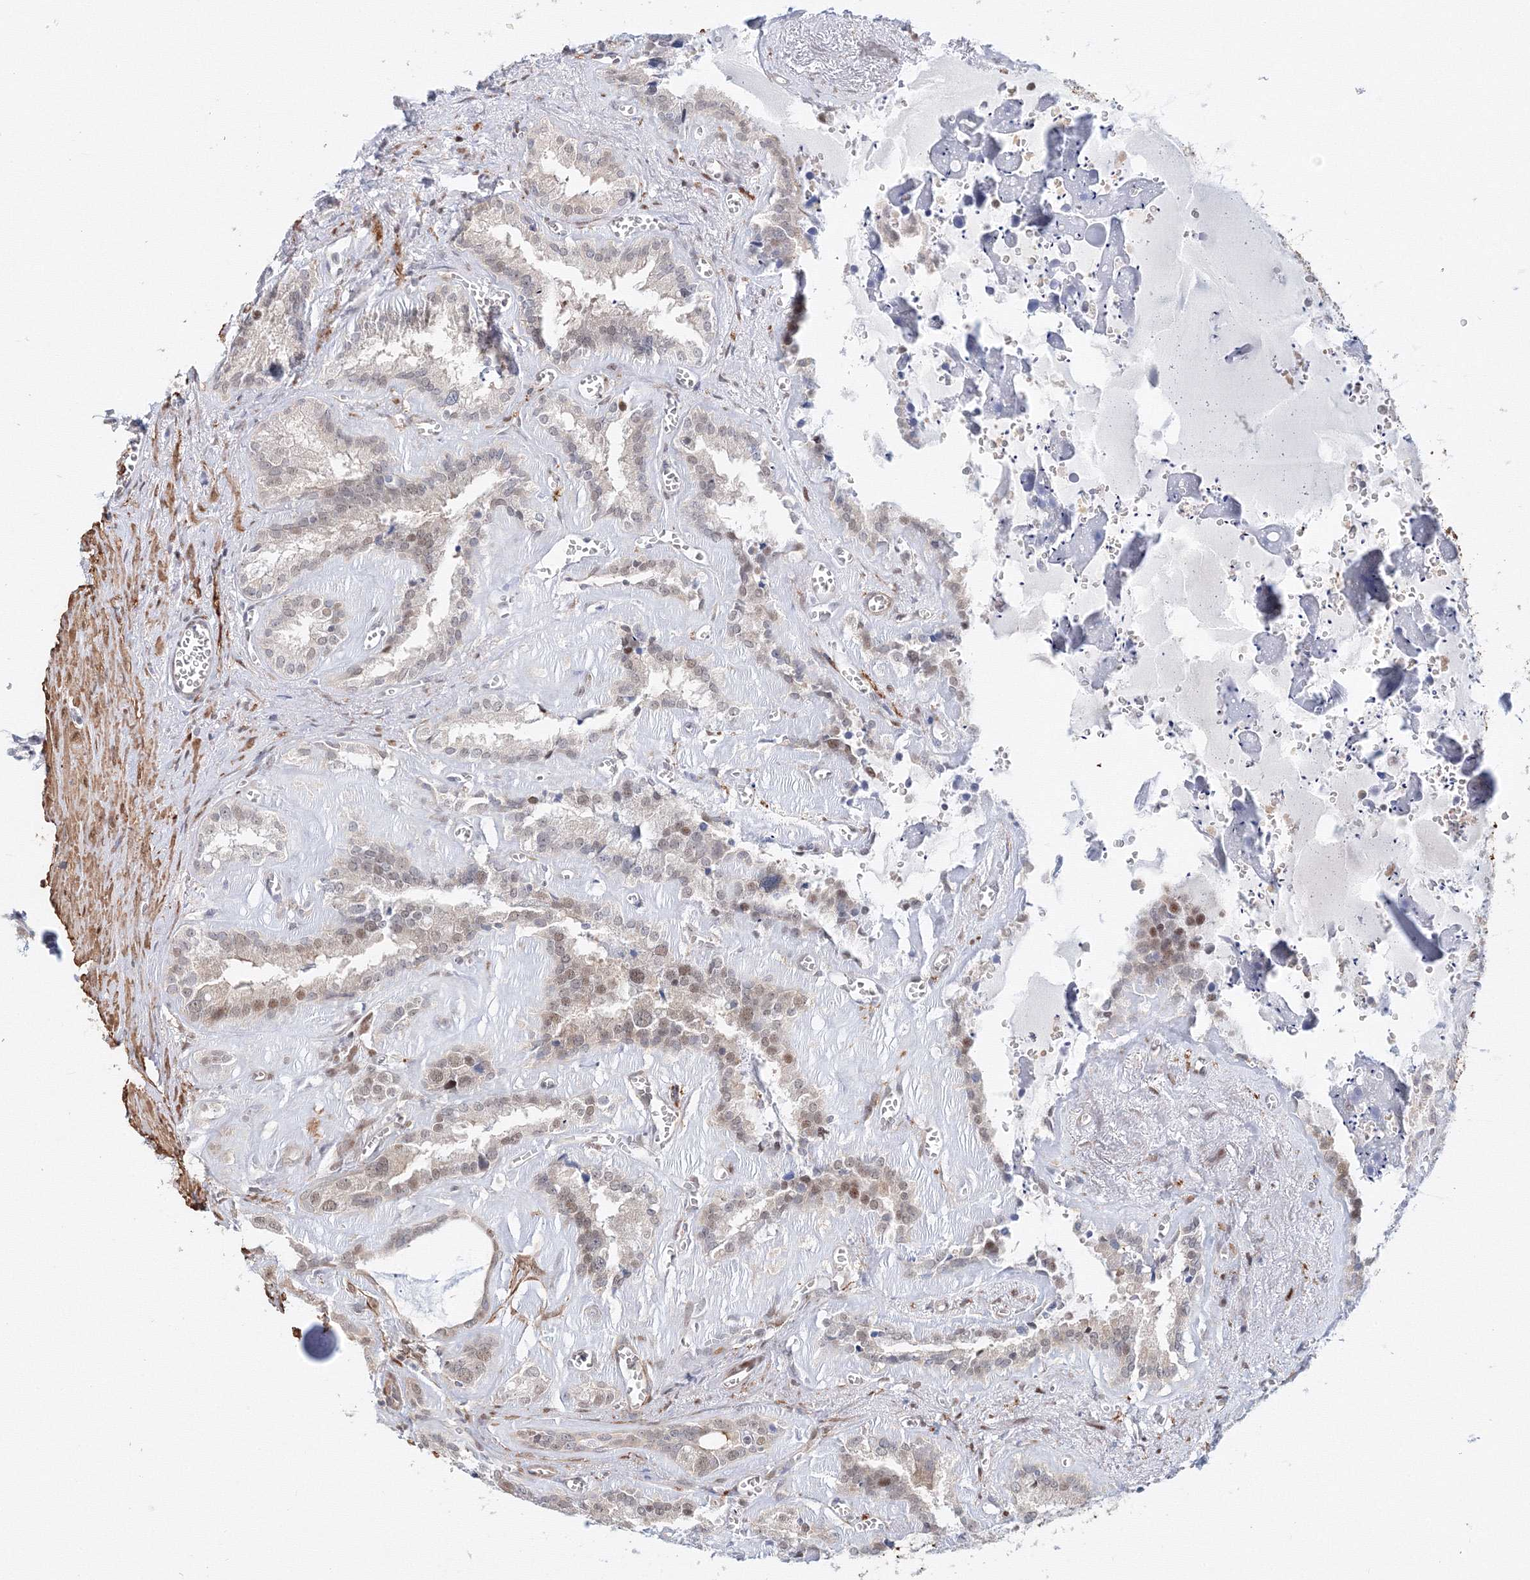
{"staining": {"intensity": "moderate", "quantity": "<25%", "location": "nuclear"}, "tissue": "seminal vesicle", "cell_type": "Glandular cells", "image_type": "normal", "snomed": [{"axis": "morphology", "description": "Normal tissue, NOS"}, {"axis": "topography", "description": "Prostate"}, {"axis": "topography", "description": "Seminal veicle"}], "caption": "Protein positivity by immunohistochemistry (IHC) displays moderate nuclear staining in approximately <25% of glandular cells in benign seminal vesicle.", "gene": "ARHGAP21", "patient": {"sex": "male", "age": 59}}